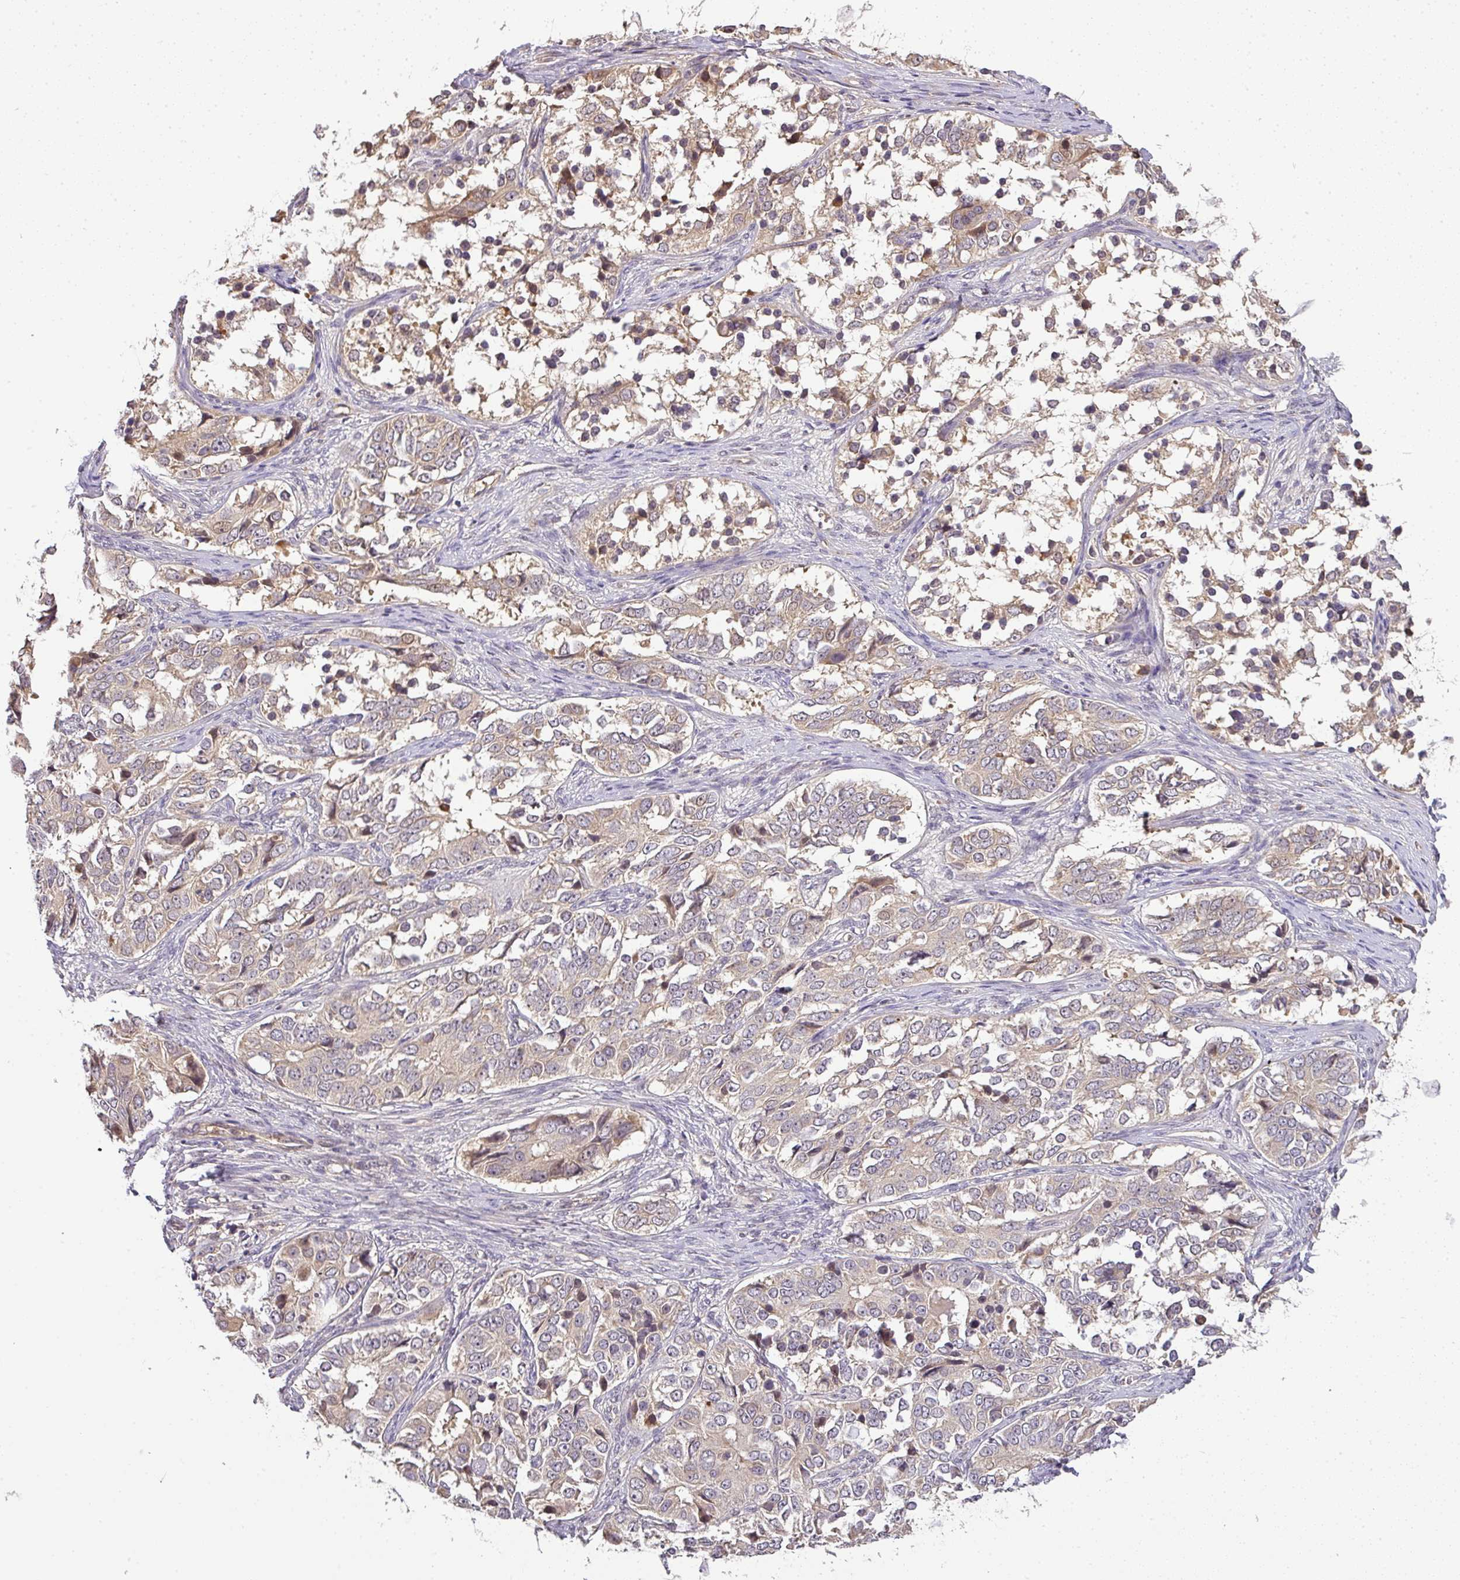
{"staining": {"intensity": "weak", "quantity": "25%-75%", "location": "cytoplasmic/membranous"}, "tissue": "ovarian cancer", "cell_type": "Tumor cells", "image_type": "cancer", "snomed": [{"axis": "morphology", "description": "Carcinoma, endometroid"}, {"axis": "topography", "description": "Ovary"}], "caption": "A photomicrograph of ovarian cancer (endometroid carcinoma) stained for a protein reveals weak cytoplasmic/membranous brown staining in tumor cells.", "gene": "TCL1B", "patient": {"sex": "female", "age": 51}}